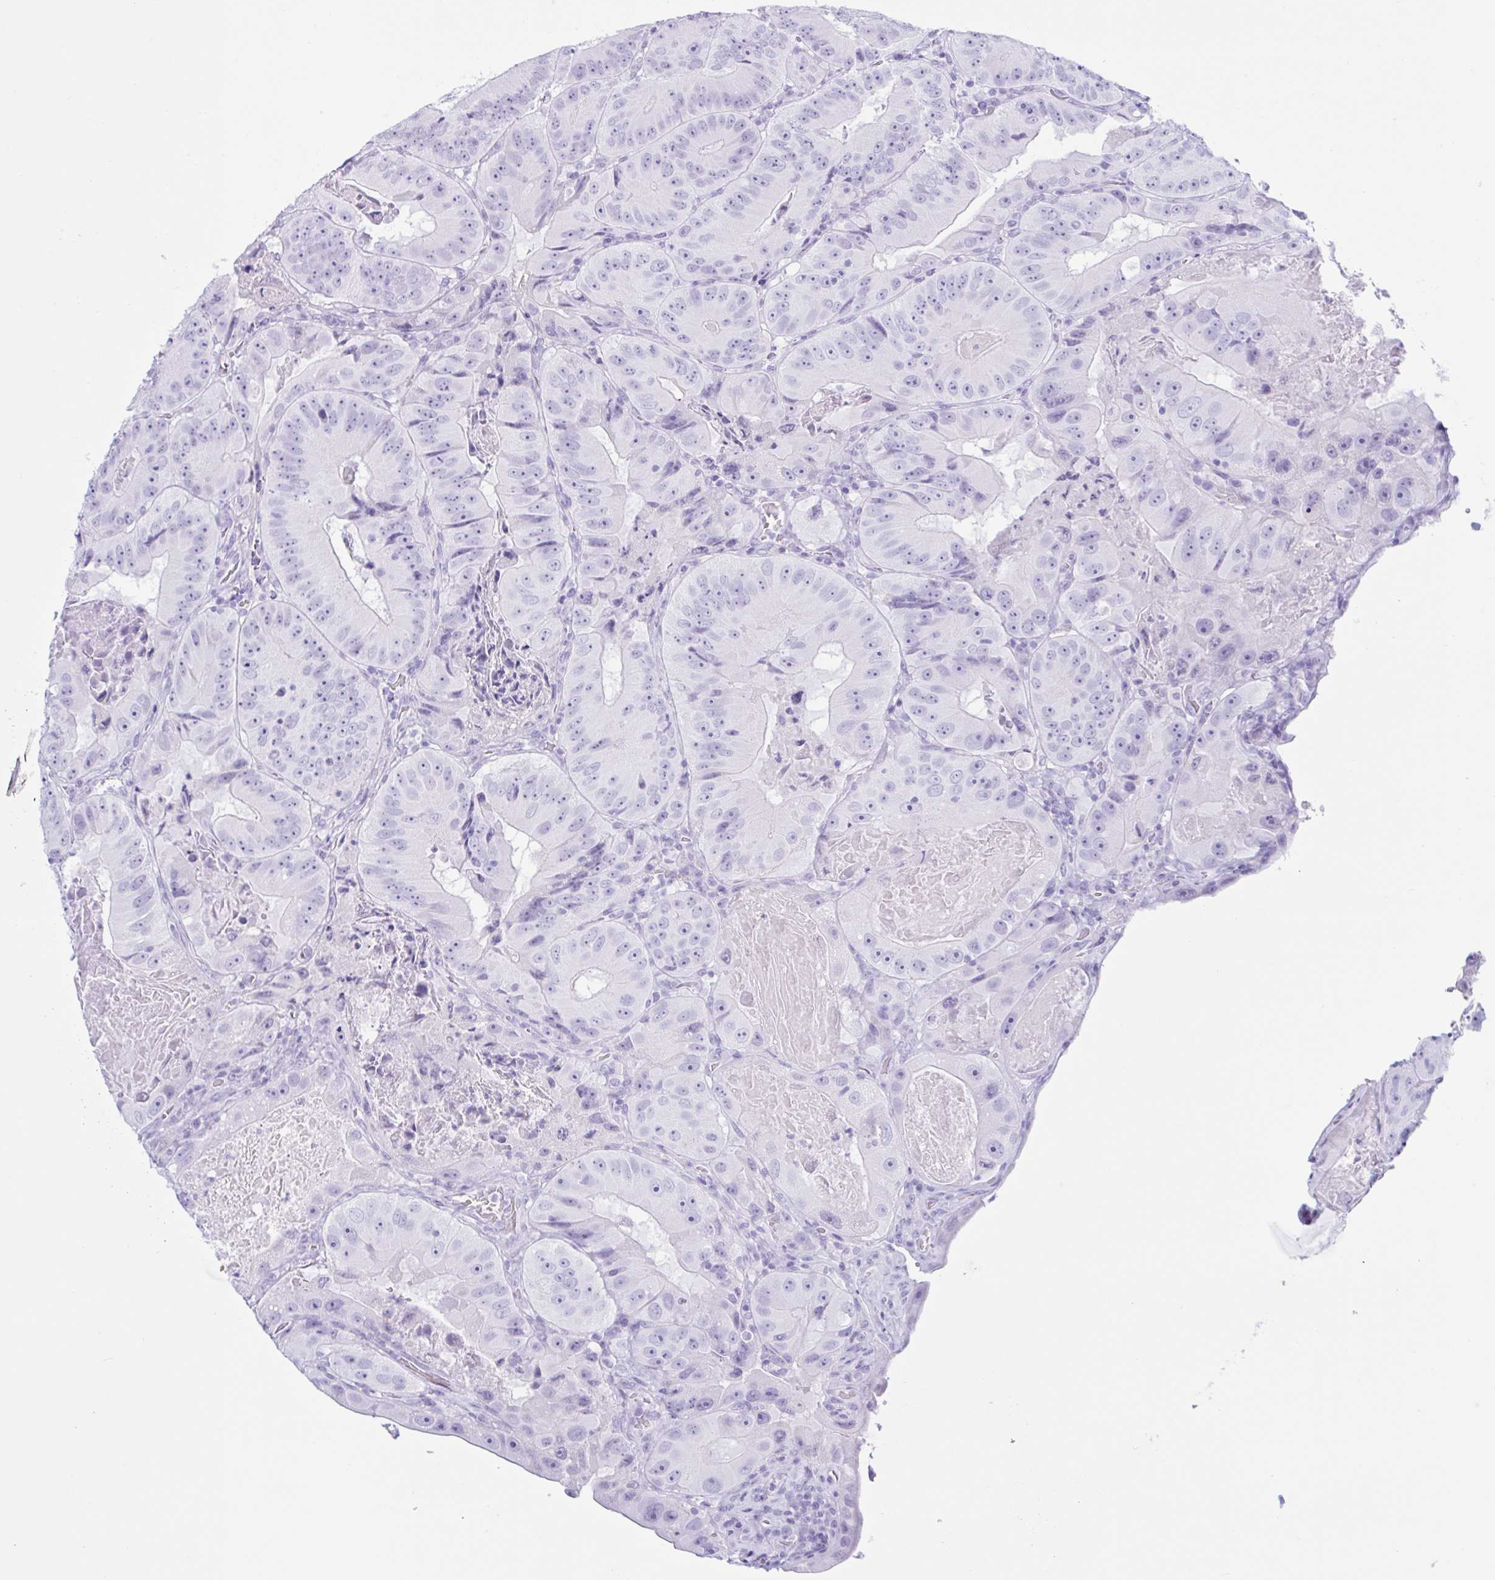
{"staining": {"intensity": "negative", "quantity": "none", "location": "none"}, "tissue": "colorectal cancer", "cell_type": "Tumor cells", "image_type": "cancer", "snomed": [{"axis": "morphology", "description": "Adenocarcinoma, NOS"}, {"axis": "topography", "description": "Colon"}], "caption": "This photomicrograph is of adenocarcinoma (colorectal) stained with immunohistochemistry to label a protein in brown with the nuclei are counter-stained blue. There is no positivity in tumor cells. (DAB immunohistochemistry (IHC) with hematoxylin counter stain).", "gene": "MRGPRG", "patient": {"sex": "female", "age": 86}}